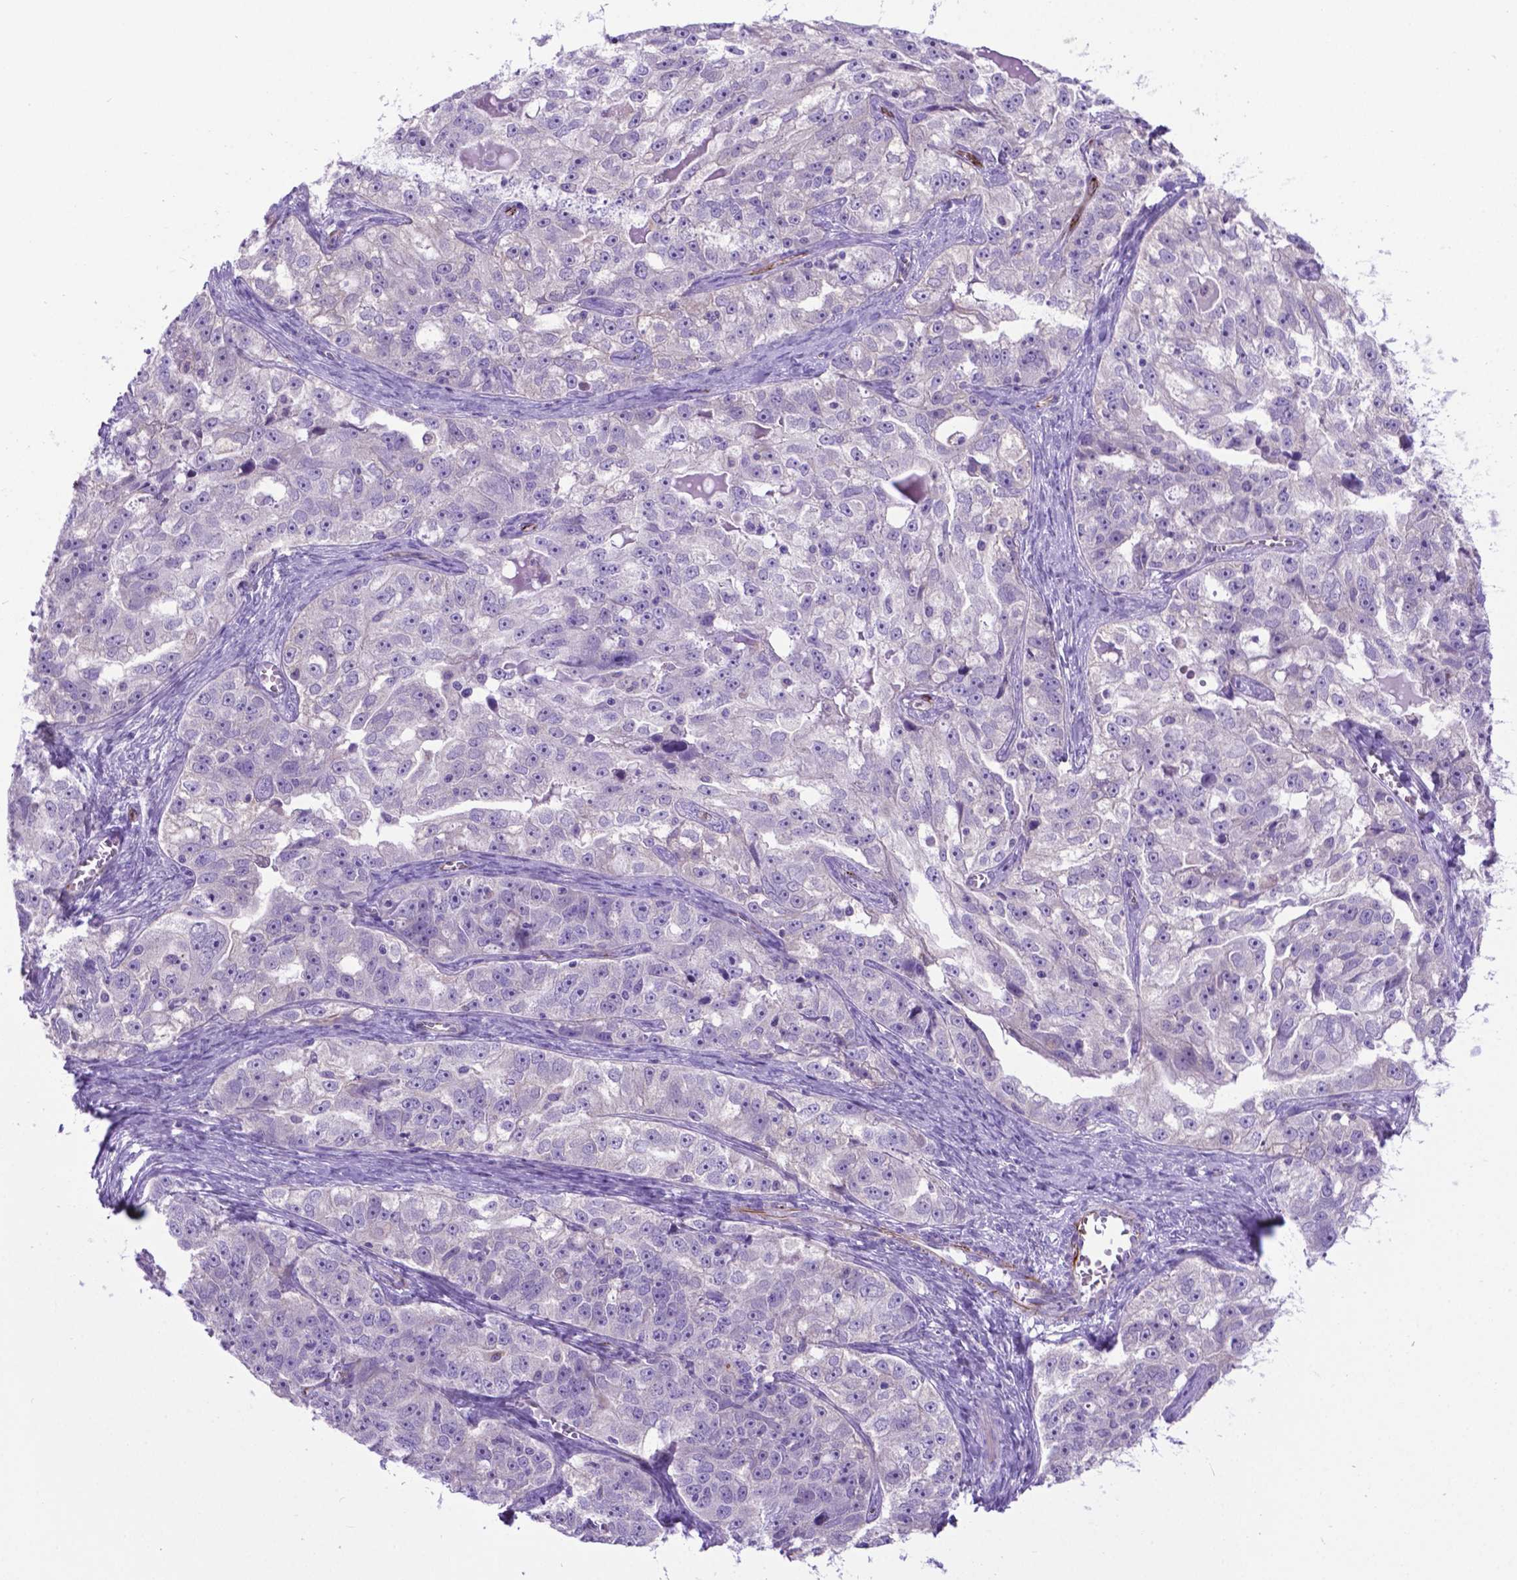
{"staining": {"intensity": "negative", "quantity": "none", "location": "none"}, "tissue": "ovarian cancer", "cell_type": "Tumor cells", "image_type": "cancer", "snomed": [{"axis": "morphology", "description": "Cystadenocarcinoma, serous, NOS"}, {"axis": "topography", "description": "Ovary"}], "caption": "IHC micrograph of human ovarian cancer stained for a protein (brown), which demonstrates no staining in tumor cells.", "gene": "LZTR1", "patient": {"sex": "female", "age": 51}}